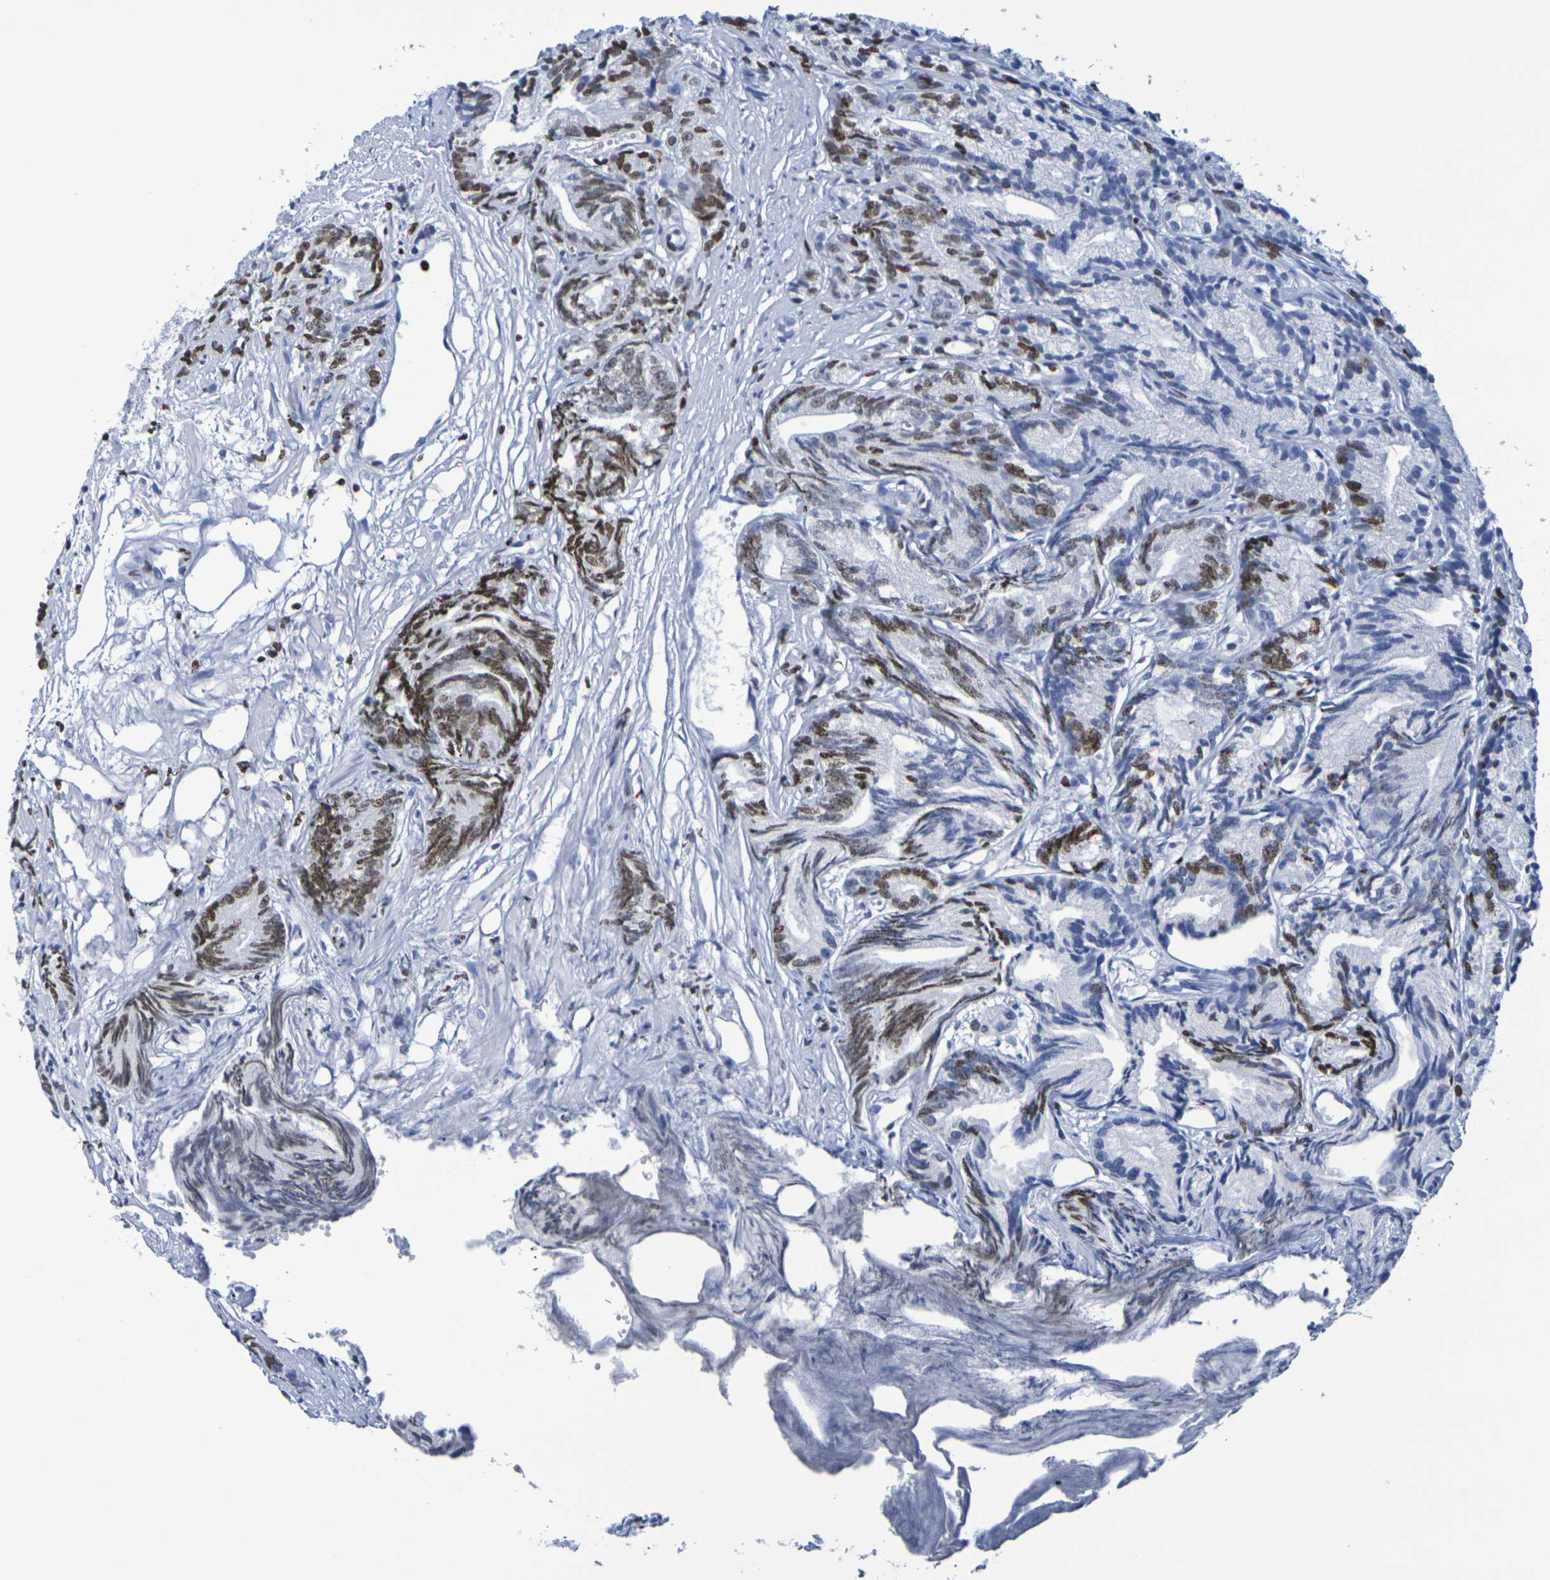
{"staining": {"intensity": "moderate", "quantity": "25%-75%", "location": "nuclear"}, "tissue": "prostate cancer", "cell_type": "Tumor cells", "image_type": "cancer", "snomed": [{"axis": "morphology", "description": "Adenocarcinoma, Low grade"}, {"axis": "topography", "description": "Prostate"}], "caption": "Protein expression analysis of prostate adenocarcinoma (low-grade) exhibits moderate nuclear staining in approximately 25%-75% of tumor cells. (Brightfield microscopy of DAB IHC at high magnification).", "gene": "H1-5", "patient": {"sex": "male", "age": 89}}